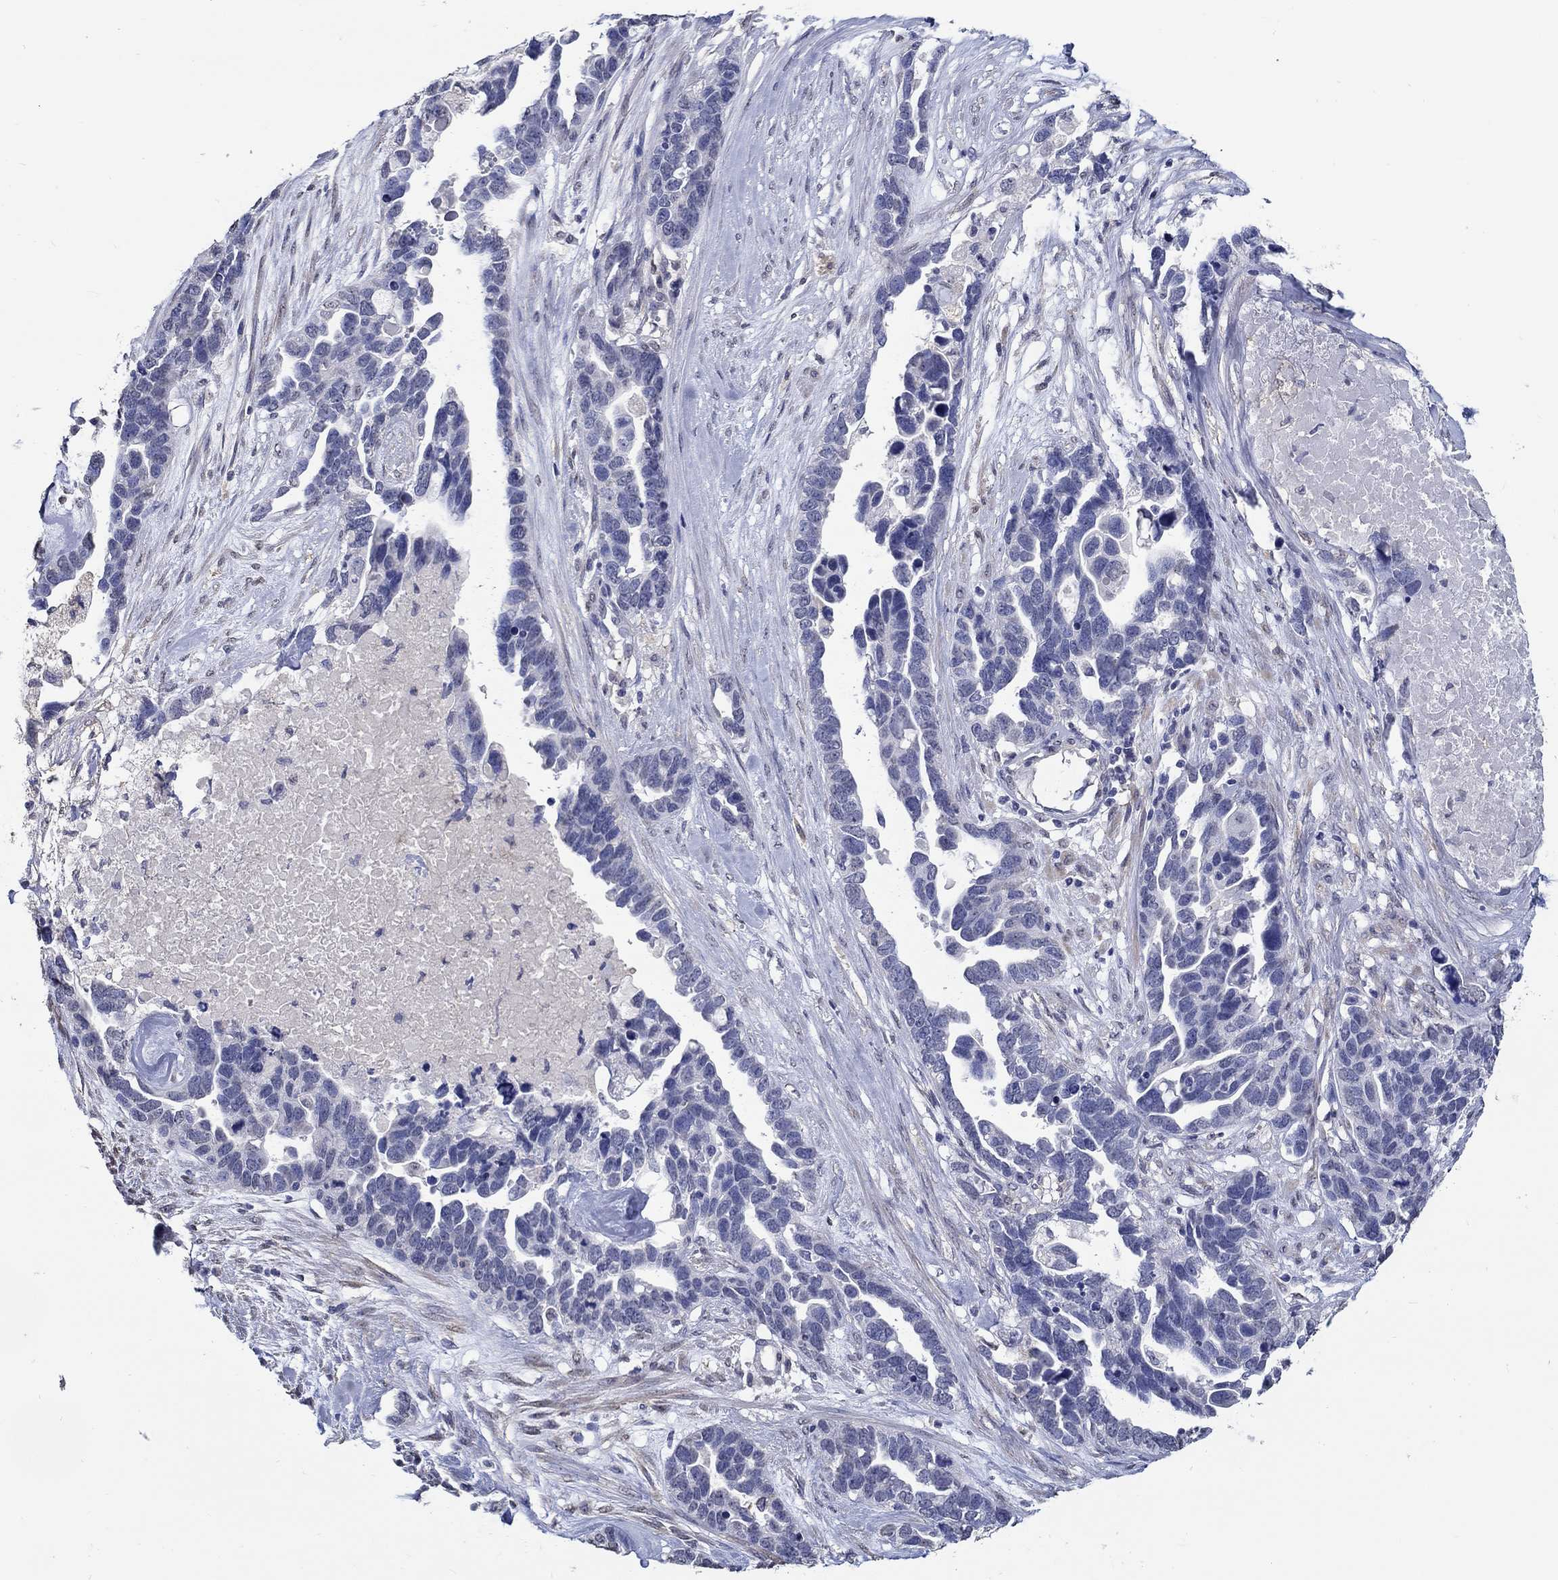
{"staining": {"intensity": "negative", "quantity": "none", "location": "none"}, "tissue": "ovarian cancer", "cell_type": "Tumor cells", "image_type": "cancer", "snomed": [{"axis": "morphology", "description": "Cystadenocarcinoma, serous, NOS"}, {"axis": "topography", "description": "Ovary"}], "caption": "Immunohistochemistry image of human ovarian cancer stained for a protein (brown), which reveals no expression in tumor cells. Nuclei are stained in blue.", "gene": "PDE1B", "patient": {"sex": "female", "age": 54}}